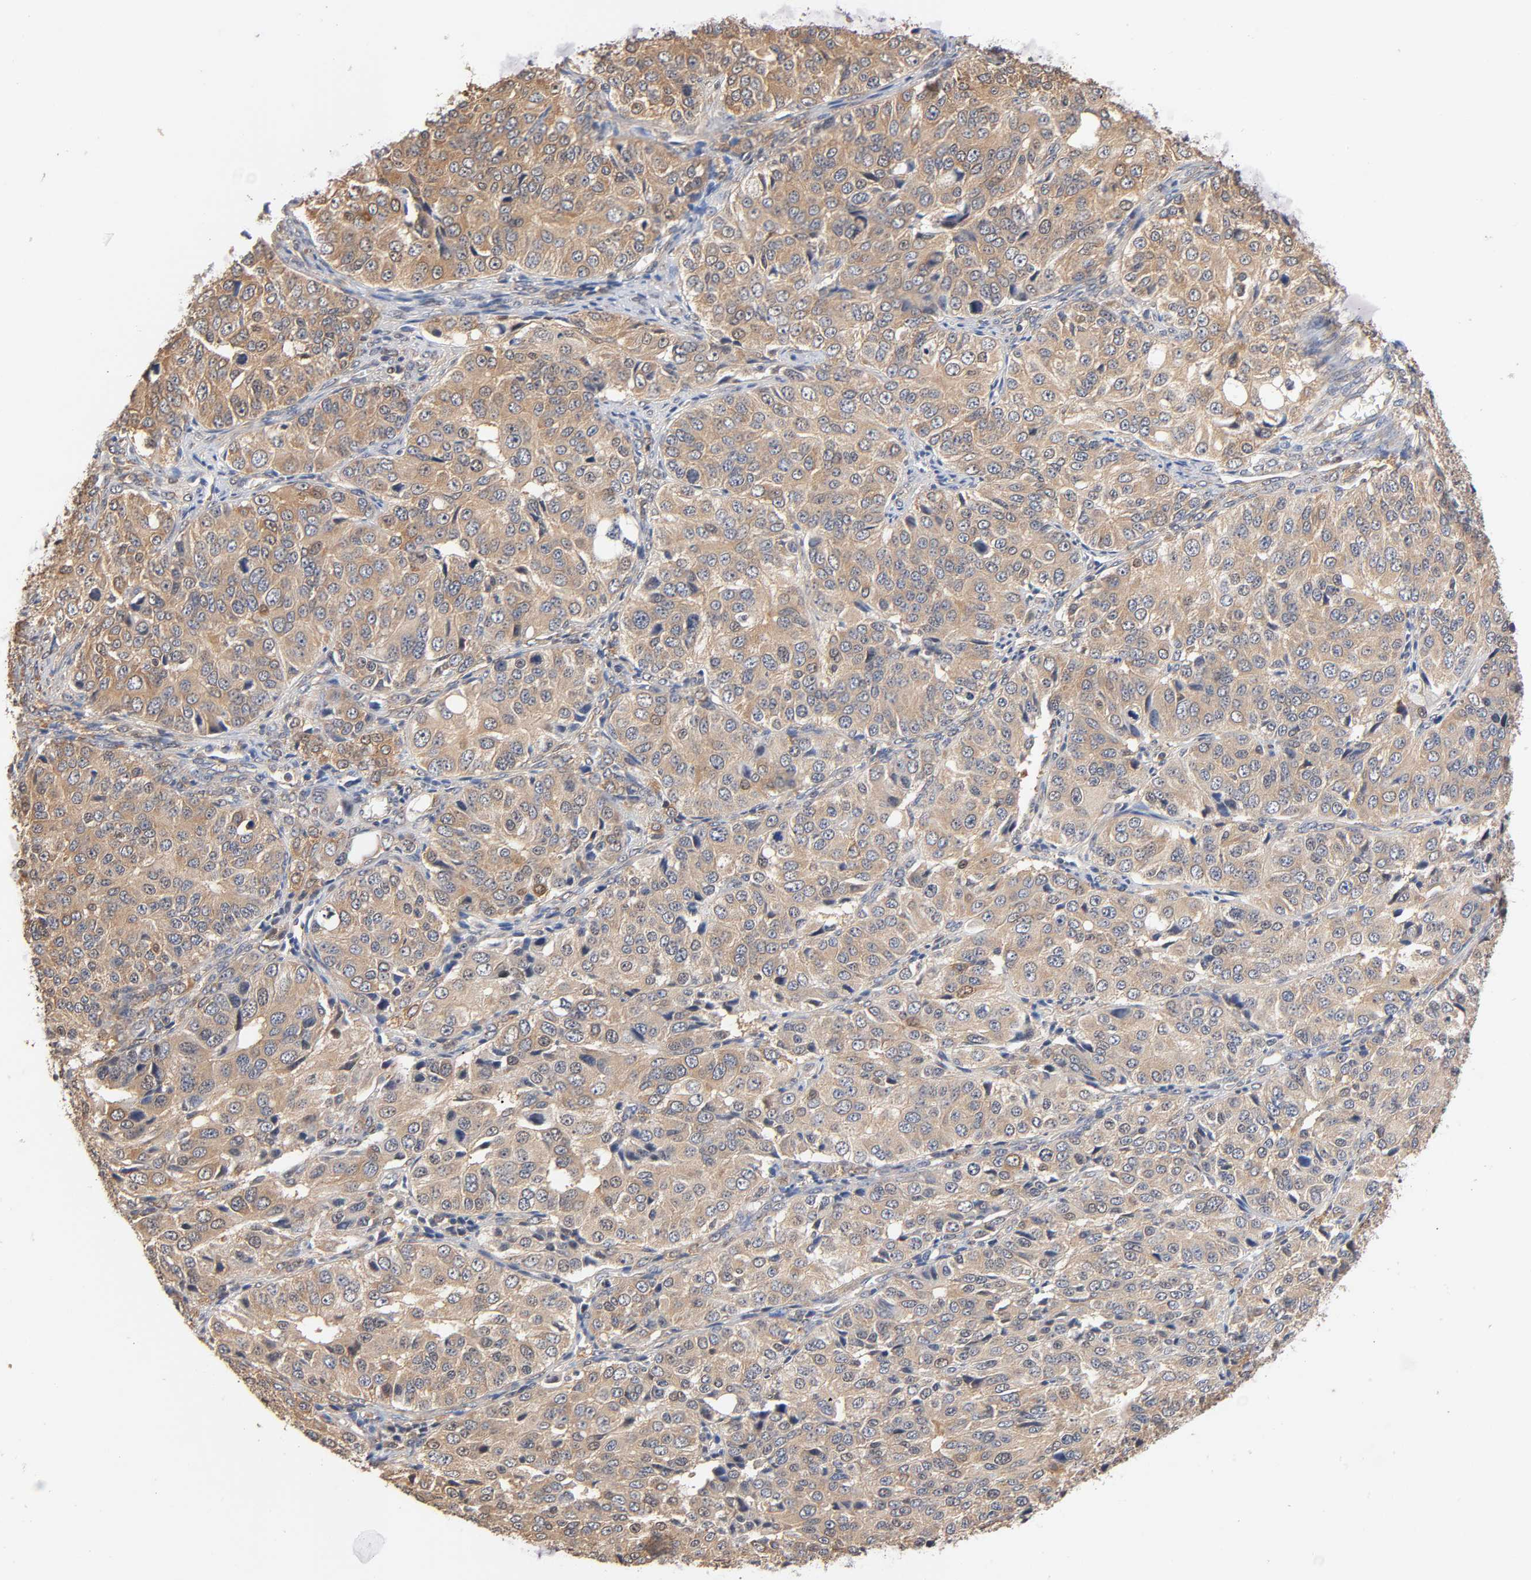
{"staining": {"intensity": "weak", "quantity": ">75%", "location": "cytoplasmic/membranous"}, "tissue": "ovarian cancer", "cell_type": "Tumor cells", "image_type": "cancer", "snomed": [{"axis": "morphology", "description": "Carcinoma, endometroid"}, {"axis": "topography", "description": "Ovary"}], "caption": "Ovarian cancer (endometroid carcinoma) was stained to show a protein in brown. There is low levels of weak cytoplasmic/membranous expression in about >75% of tumor cells. The staining is performed using DAB (3,3'-diaminobenzidine) brown chromogen to label protein expression. The nuclei are counter-stained blue using hematoxylin.", "gene": "ALDOA", "patient": {"sex": "female", "age": 51}}